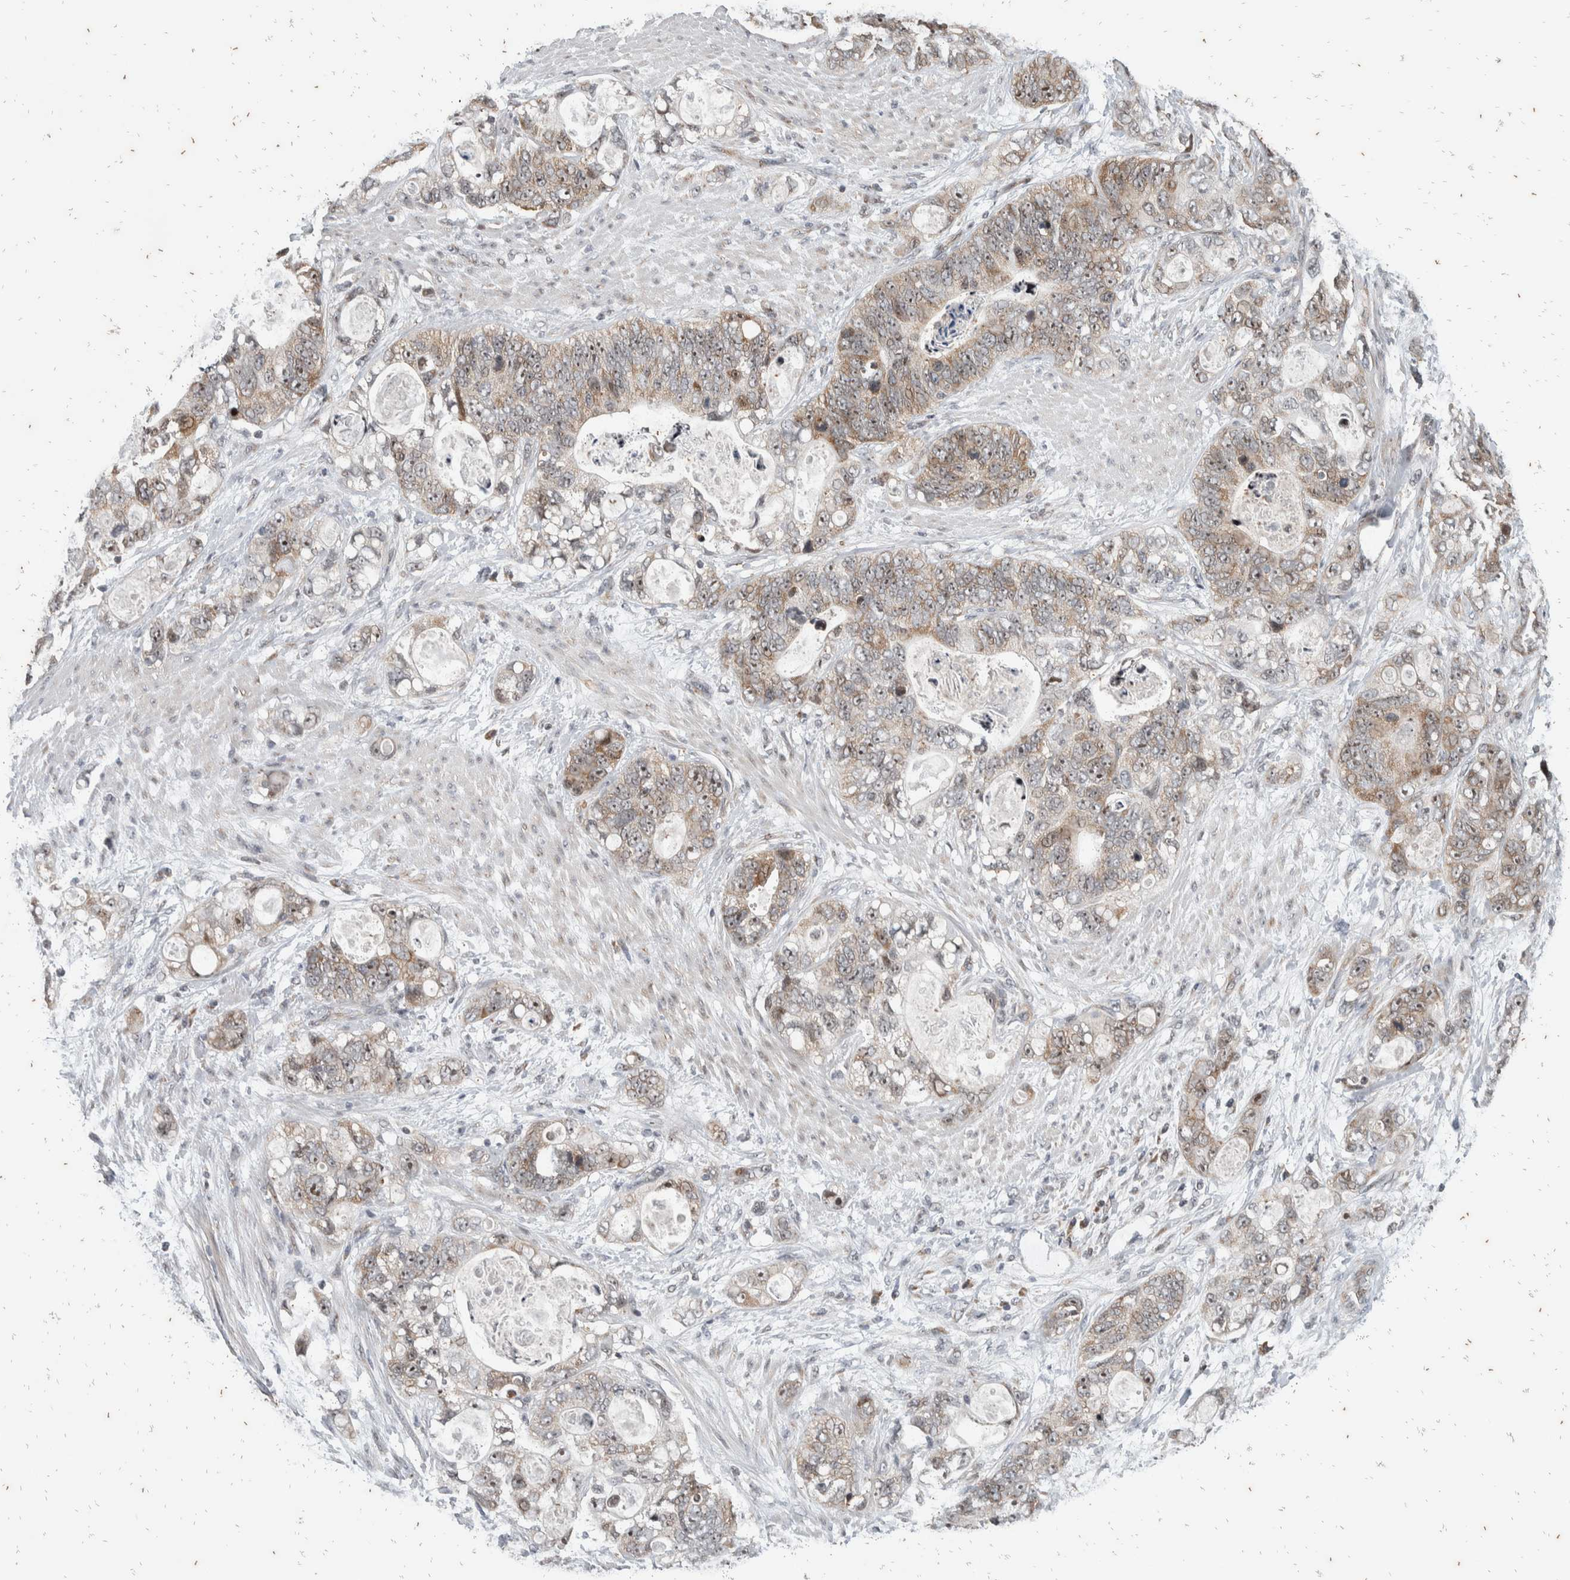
{"staining": {"intensity": "moderate", "quantity": ">75%", "location": "cytoplasmic/membranous,nuclear"}, "tissue": "stomach cancer", "cell_type": "Tumor cells", "image_type": "cancer", "snomed": [{"axis": "morphology", "description": "Normal tissue, NOS"}, {"axis": "morphology", "description": "Adenocarcinoma, NOS"}, {"axis": "topography", "description": "Stomach"}], "caption": "Immunohistochemistry (IHC) photomicrograph of adenocarcinoma (stomach) stained for a protein (brown), which shows medium levels of moderate cytoplasmic/membranous and nuclear staining in approximately >75% of tumor cells.", "gene": "ATXN7L1", "patient": {"sex": "female", "age": 89}}